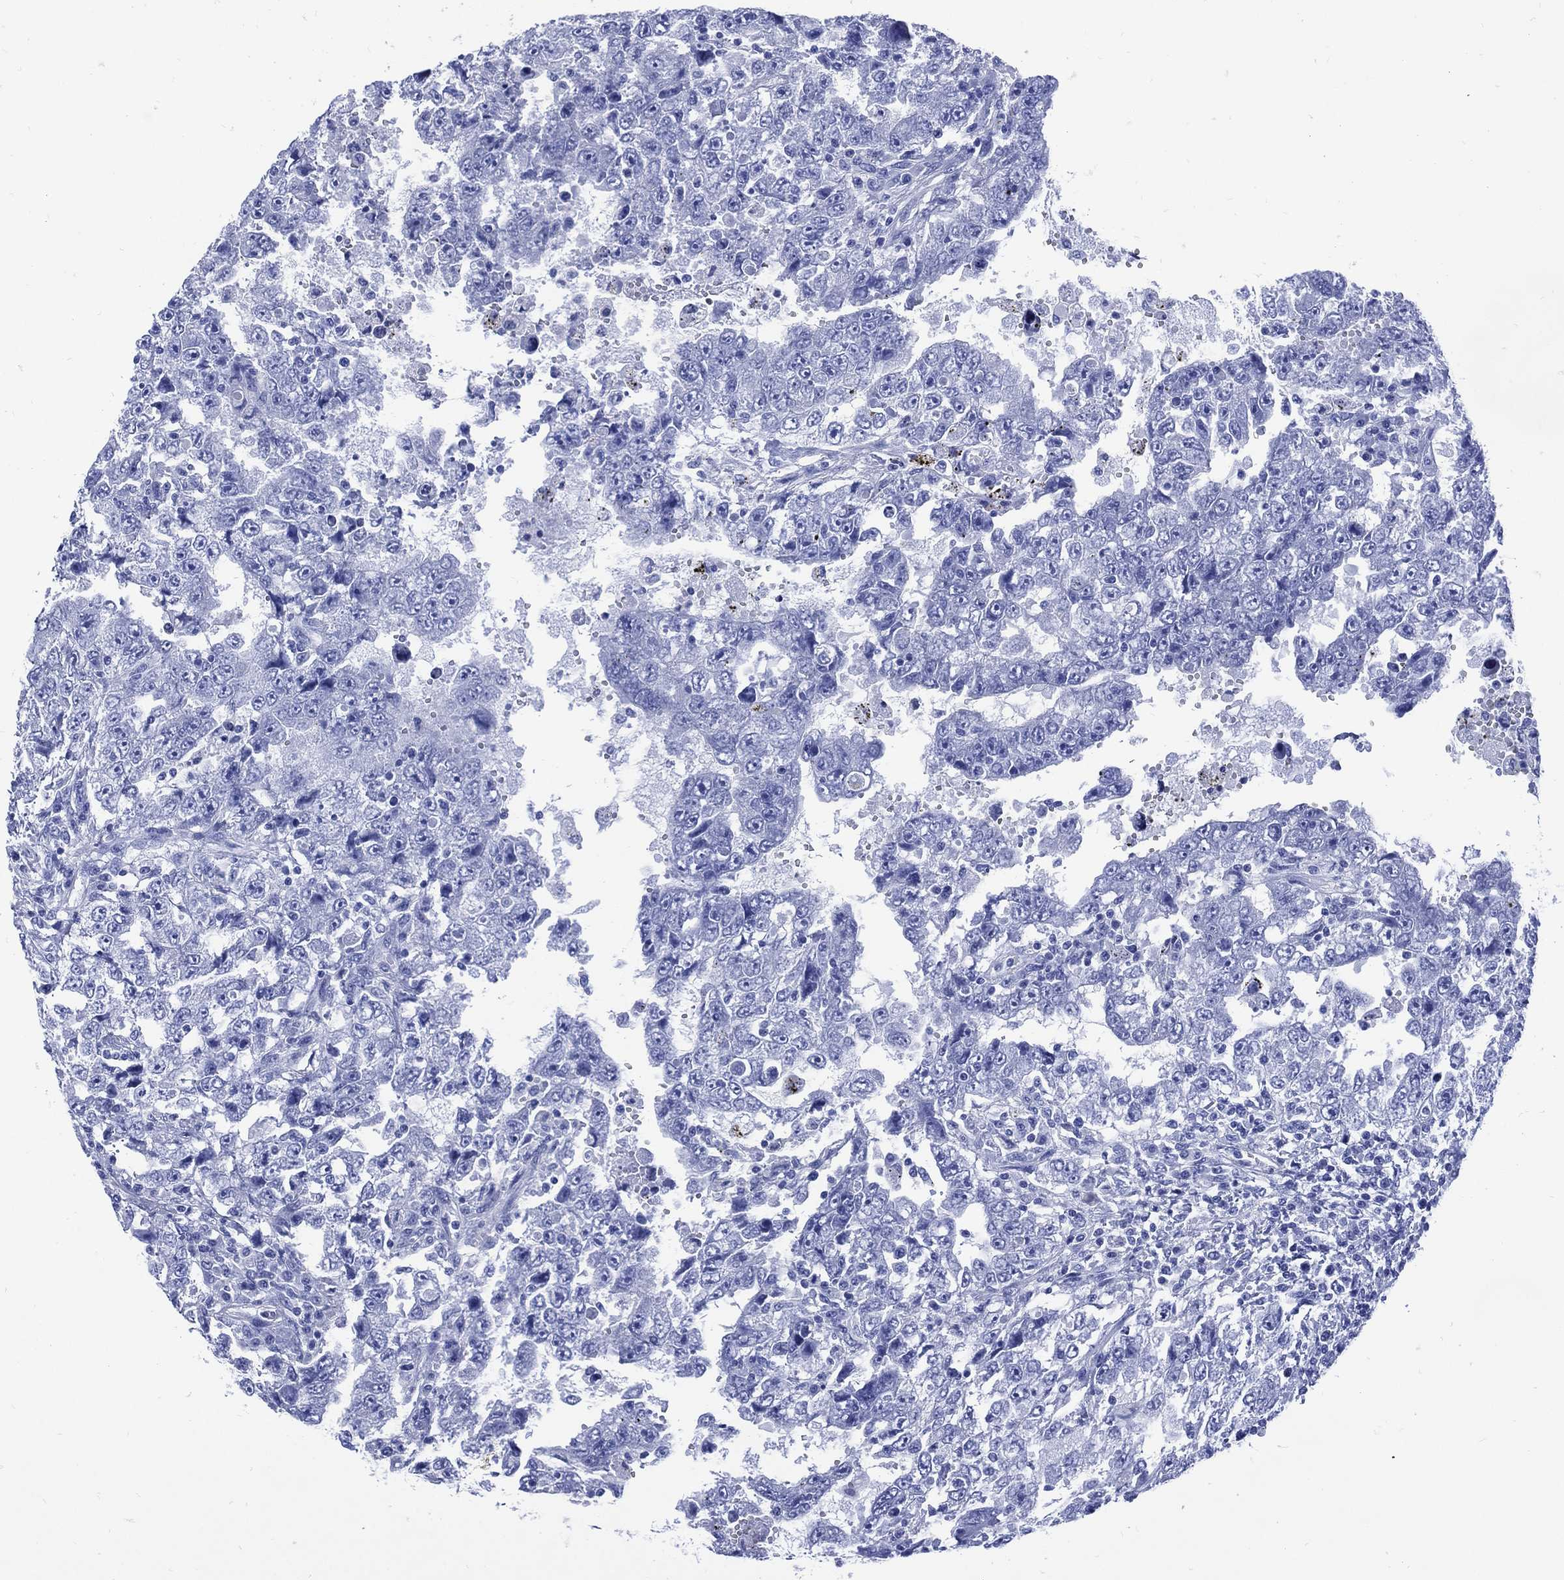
{"staining": {"intensity": "negative", "quantity": "none", "location": "none"}, "tissue": "testis cancer", "cell_type": "Tumor cells", "image_type": "cancer", "snomed": [{"axis": "morphology", "description": "Carcinoma, Embryonal, NOS"}, {"axis": "topography", "description": "Testis"}], "caption": "Immunohistochemical staining of testis embryonal carcinoma demonstrates no significant expression in tumor cells.", "gene": "SHCBP1L", "patient": {"sex": "male", "age": 26}}